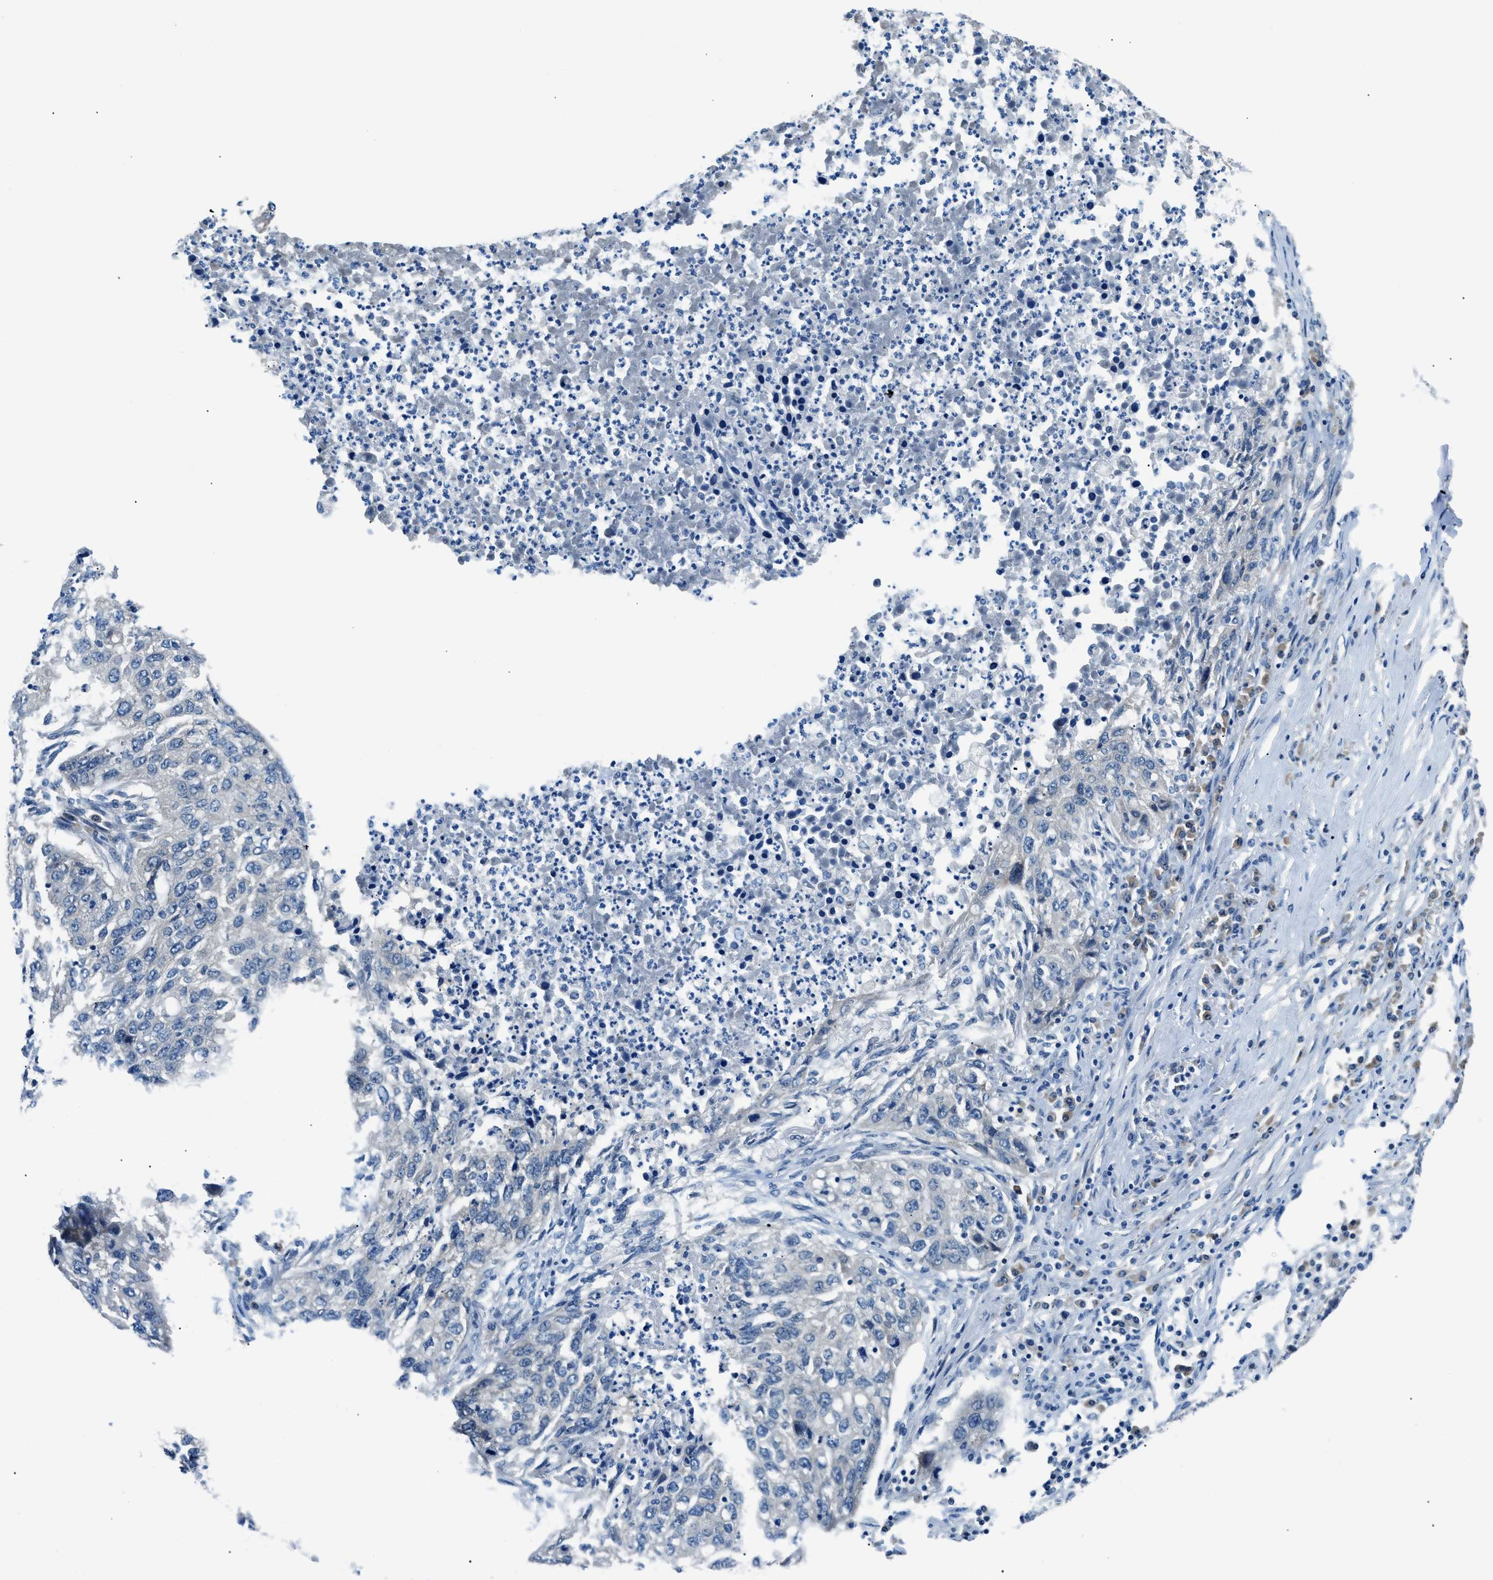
{"staining": {"intensity": "negative", "quantity": "none", "location": "none"}, "tissue": "lung cancer", "cell_type": "Tumor cells", "image_type": "cancer", "snomed": [{"axis": "morphology", "description": "Squamous cell carcinoma, NOS"}, {"axis": "topography", "description": "Lung"}], "caption": "Immunohistochemistry (IHC) micrograph of human lung cancer stained for a protein (brown), which demonstrates no expression in tumor cells. Nuclei are stained in blue.", "gene": "ACP1", "patient": {"sex": "female", "age": 63}}